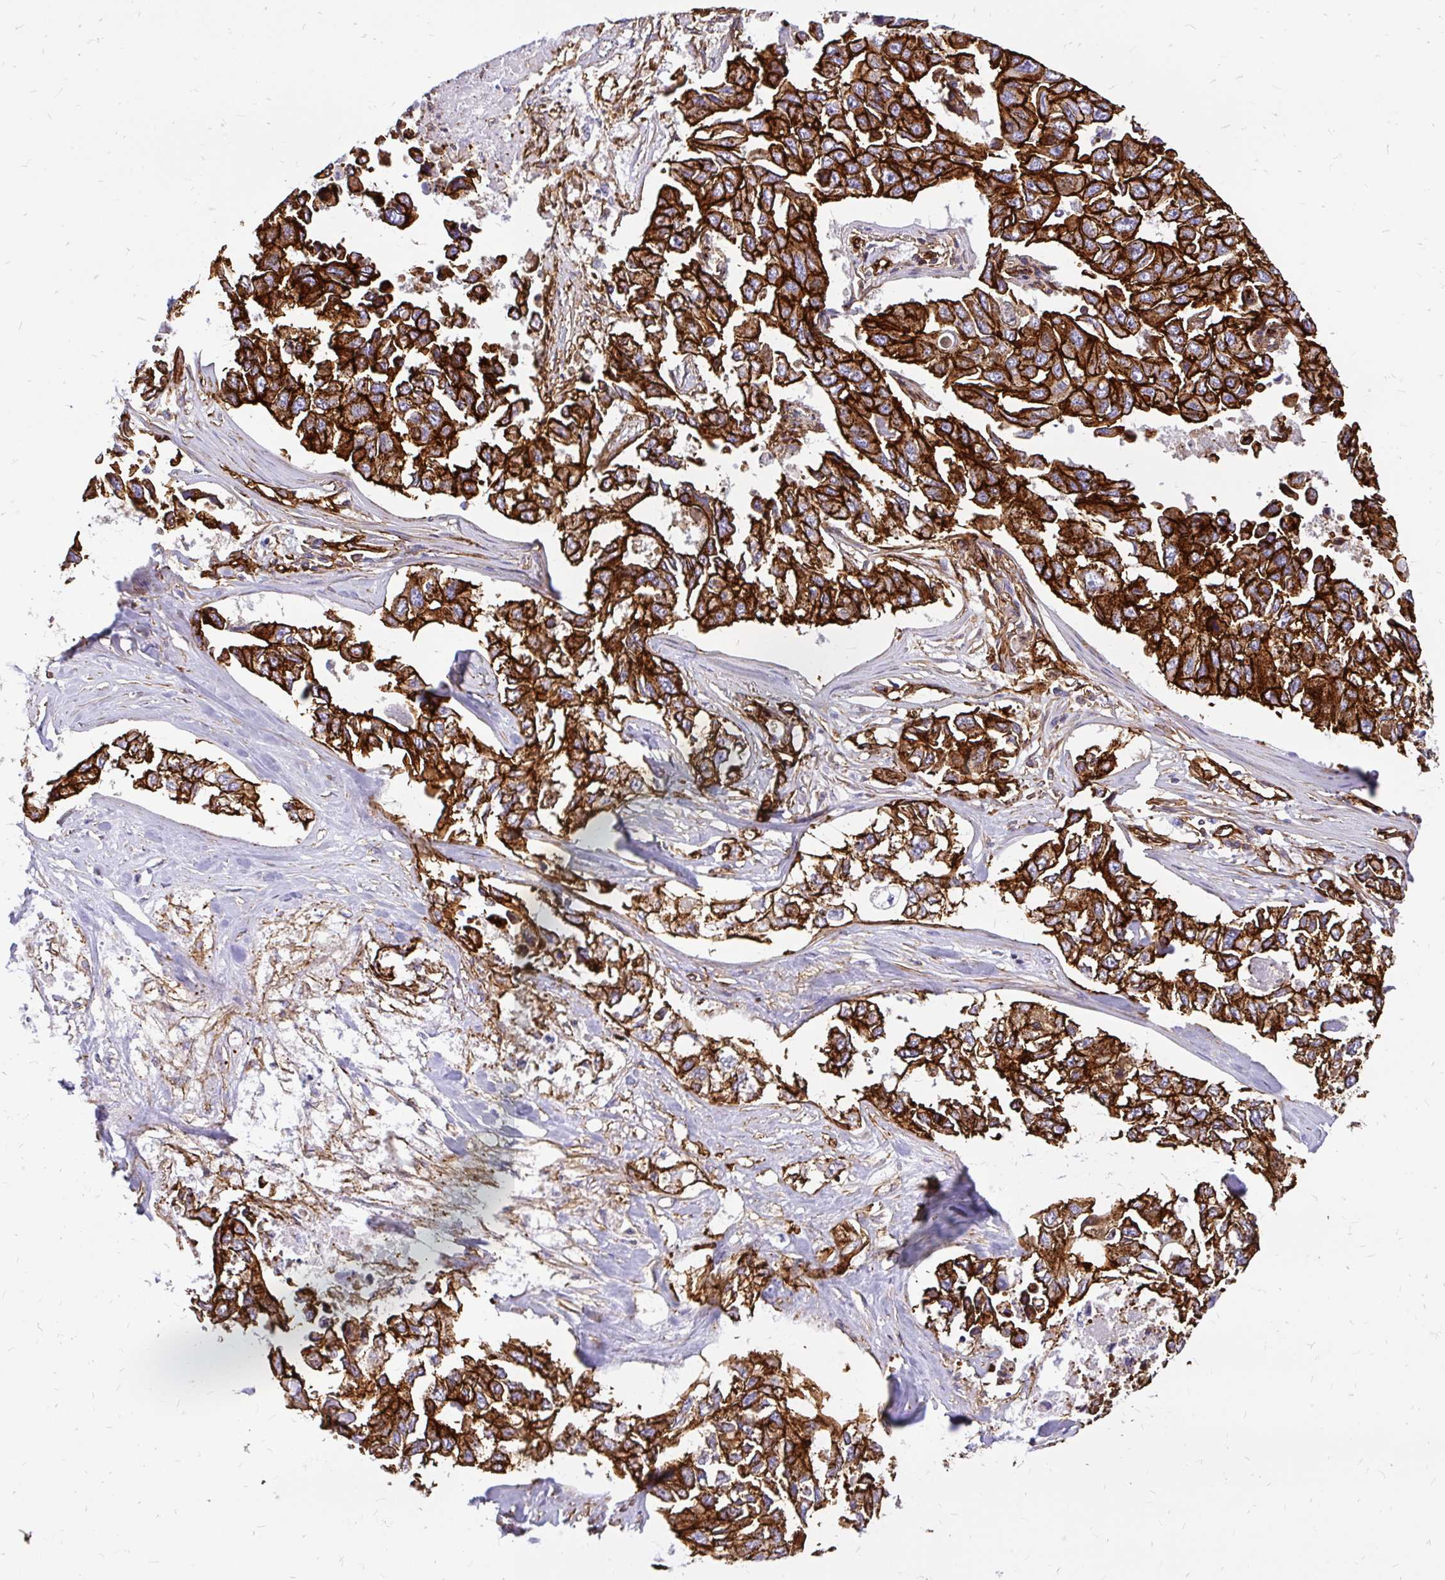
{"staining": {"intensity": "strong", "quantity": ">75%", "location": "cytoplasmic/membranous"}, "tissue": "lung cancer", "cell_type": "Tumor cells", "image_type": "cancer", "snomed": [{"axis": "morphology", "description": "Adenocarcinoma, NOS"}, {"axis": "topography", "description": "Lung"}], "caption": "This is an image of IHC staining of lung cancer (adenocarcinoma), which shows strong expression in the cytoplasmic/membranous of tumor cells.", "gene": "MAP1LC3B", "patient": {"sex": "male", "age": 64}}